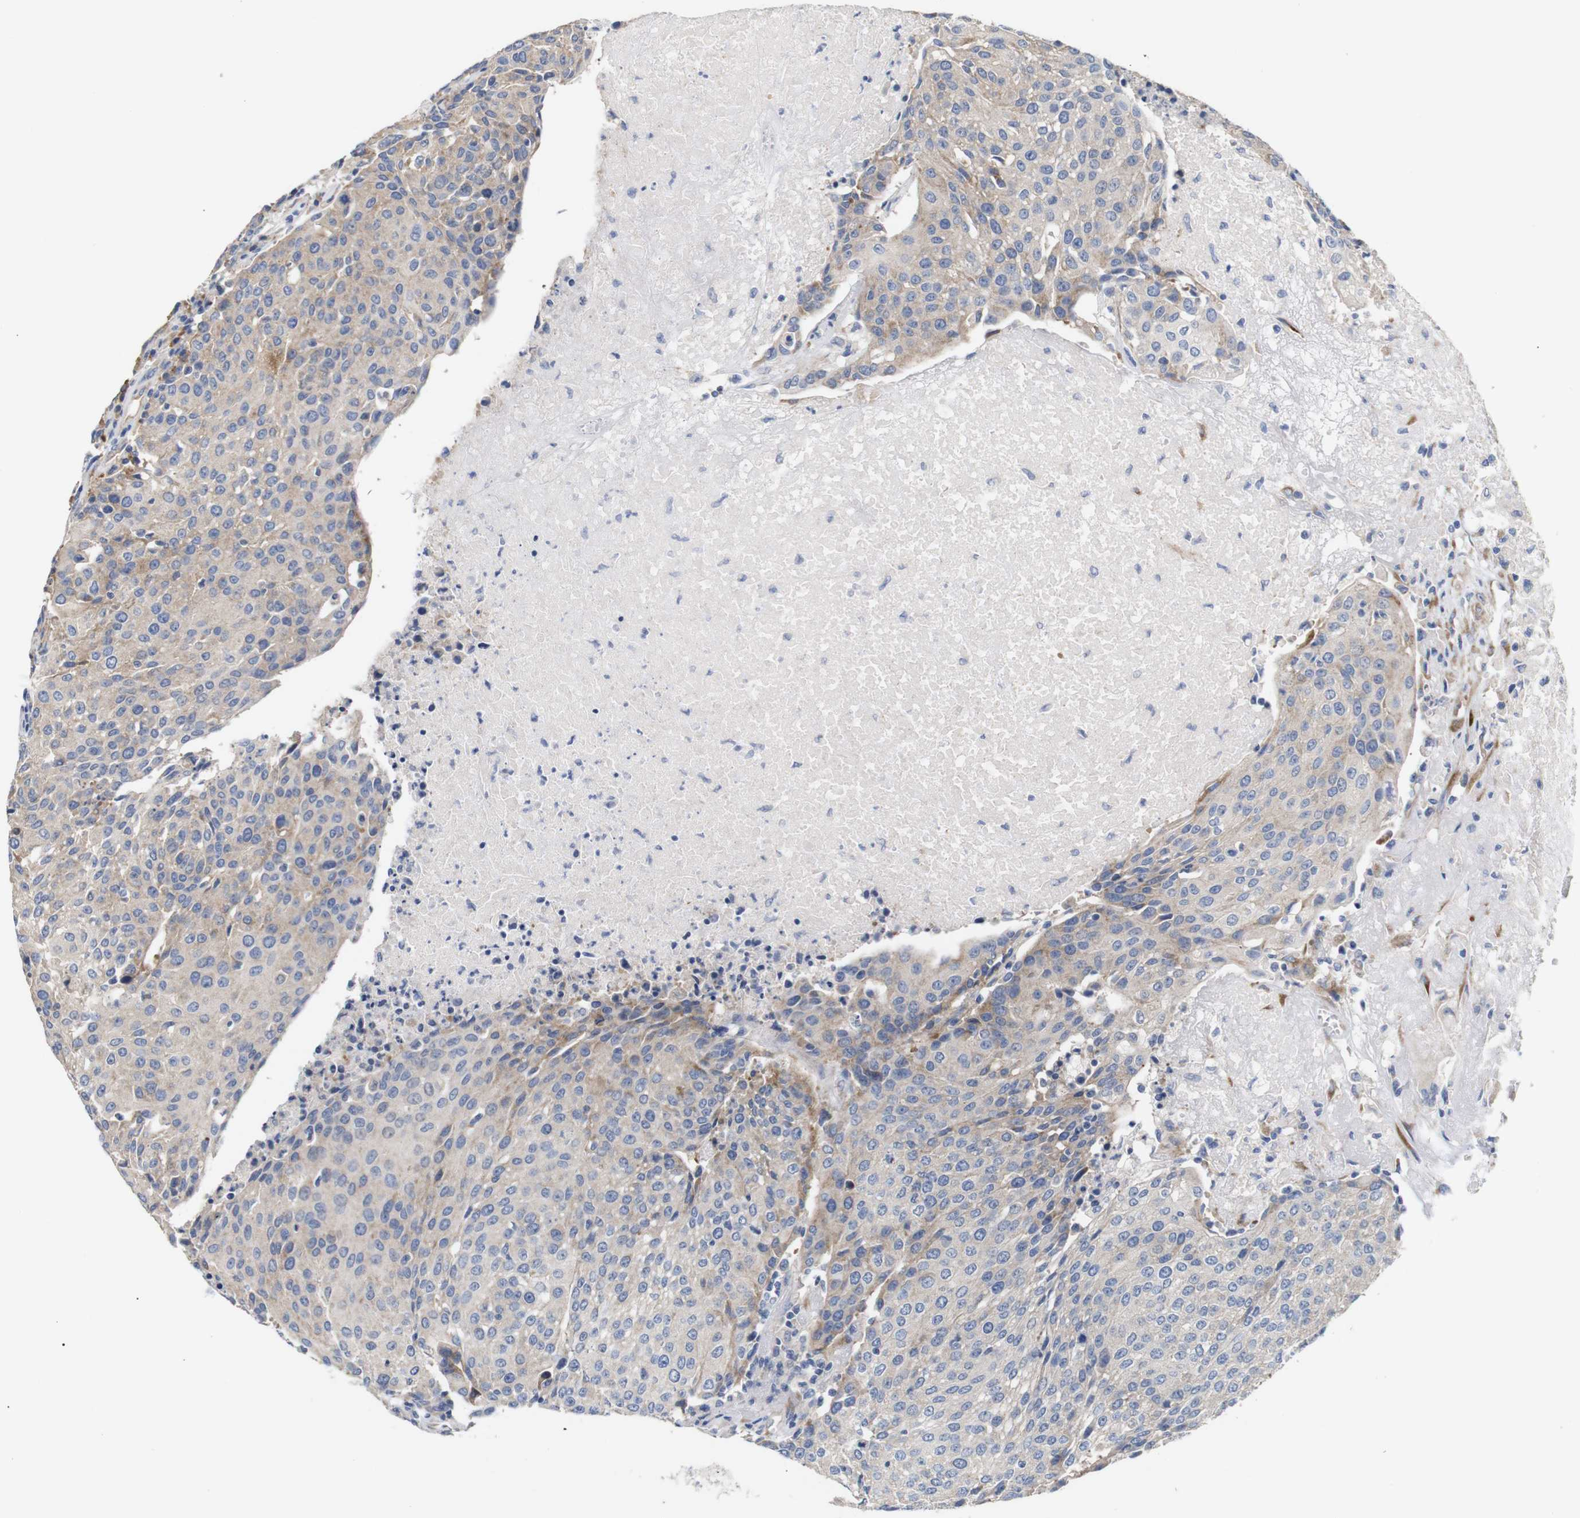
{"staining": {"intensity": "moderate", "quantity": "25%-75%", "location": "cytoplasmic/membranous"}, "tissue": "urothelial cancer", "cell_type": "Tumor cells", "image_type": "cancer", "snomed": [{"axis": "morphology", "description": "Urothelial carcinoma, High grade"}, {"axis": "topography", "description": "Urinary bladder"}], "caption": "Immunohistochemistry photomicrograph of neoplastic tissue: human urothelial cancer stained using immunohistochemistry reveals medium levels of moderate protein expression localized specifically in the cytoplasmic/membranous of tumor cells, appearing as a cytoplasmic/membranous brown color.", "gene": "TRIM5", "patient": {"sex": "female", "age": 85}}